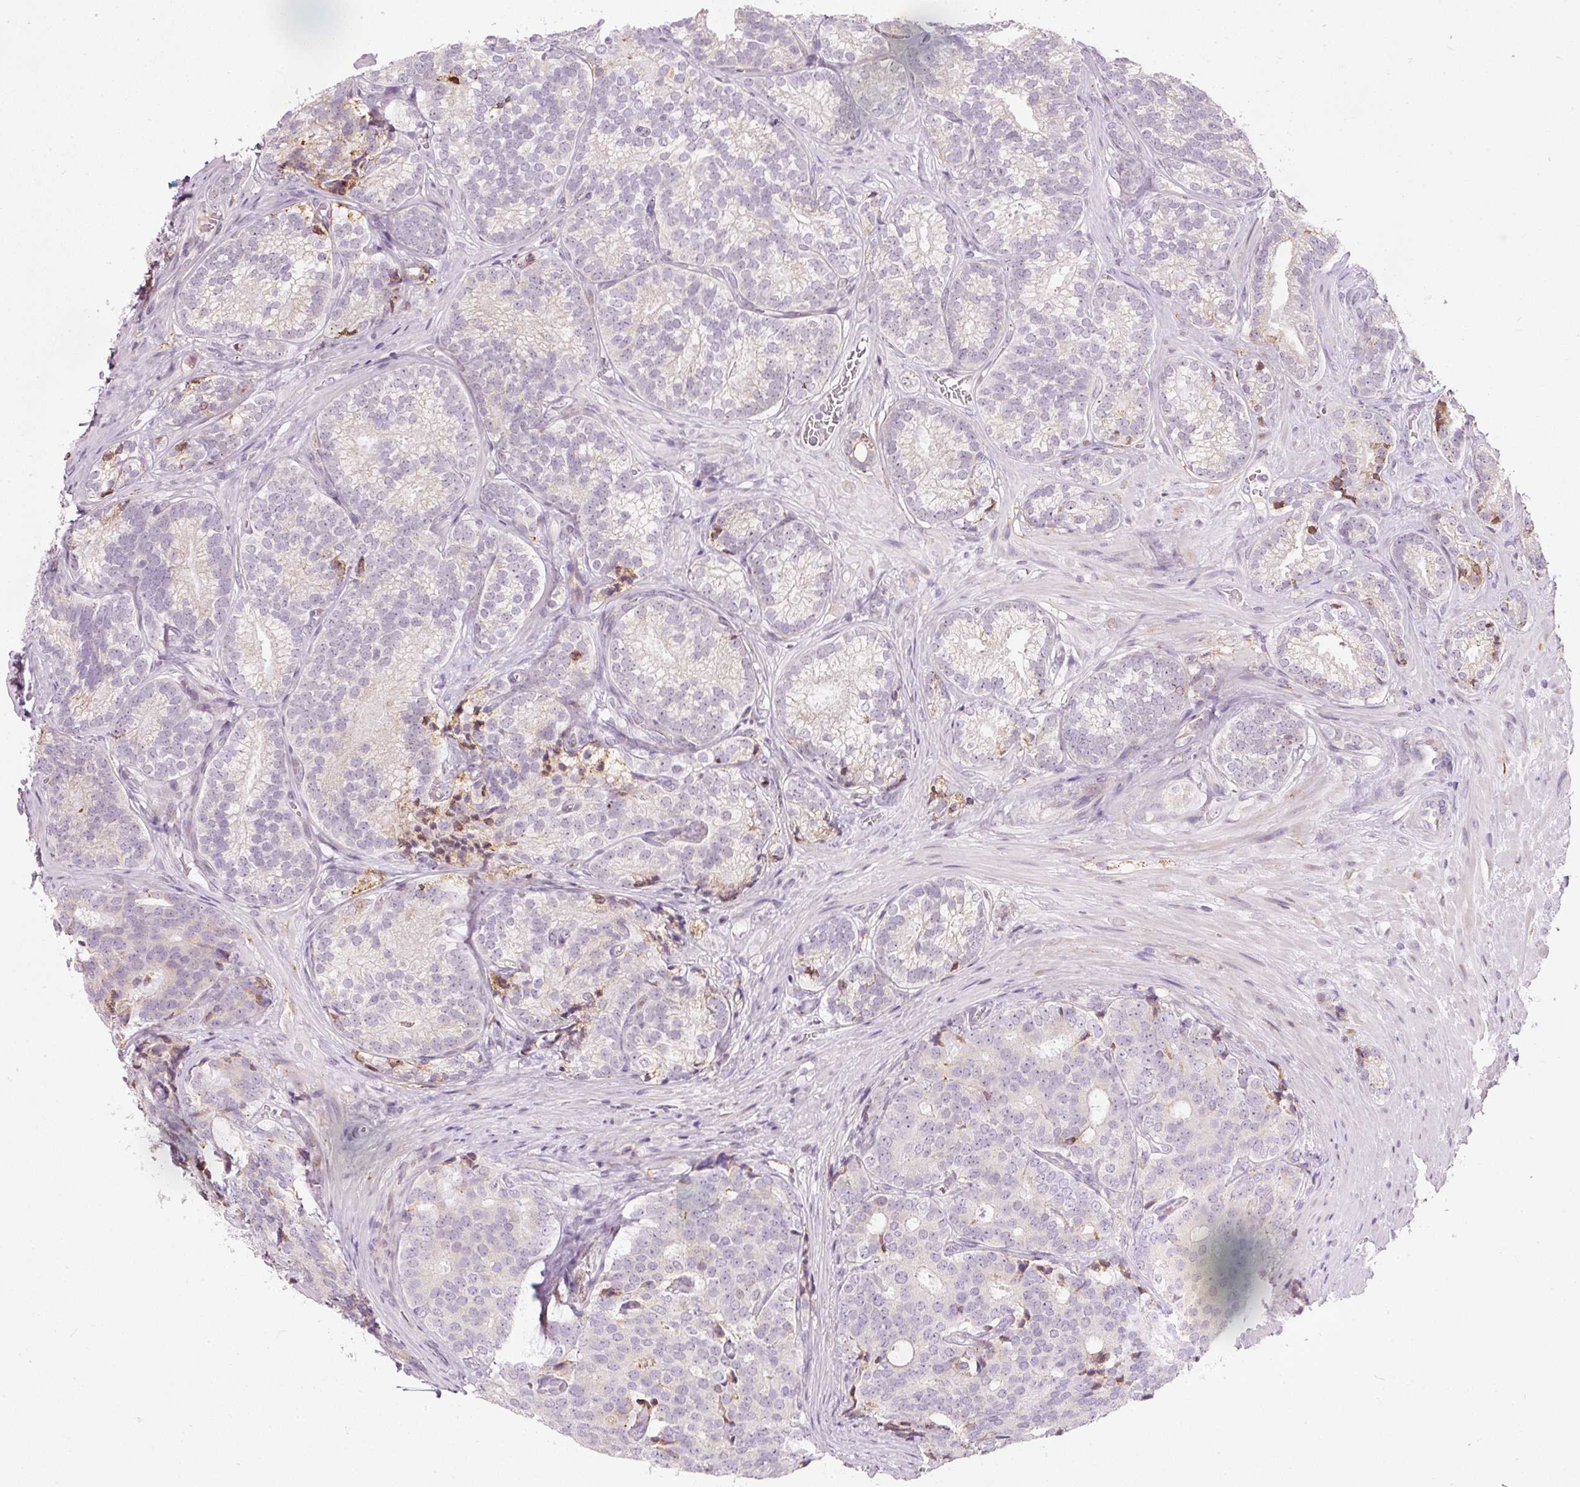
{"staining": {"intensity": "negative", "quantity": "none", "location": "none"}, "tissue": "prostate cancer", "cell_type": "Tumor cells", "image_type": "cancer", "snomed": [{"axis": "morphology", "description": "Adenocarcinoma, High grade"}, {"axis": "topography", "description": "Prostate"}], "caption": "IHC of prostate cancer (adenocarcinoma (high-grade)) reveals no expression in tumor cells.", "gene": "RNF39", "patient": {"sex": "male", "age": 63}}